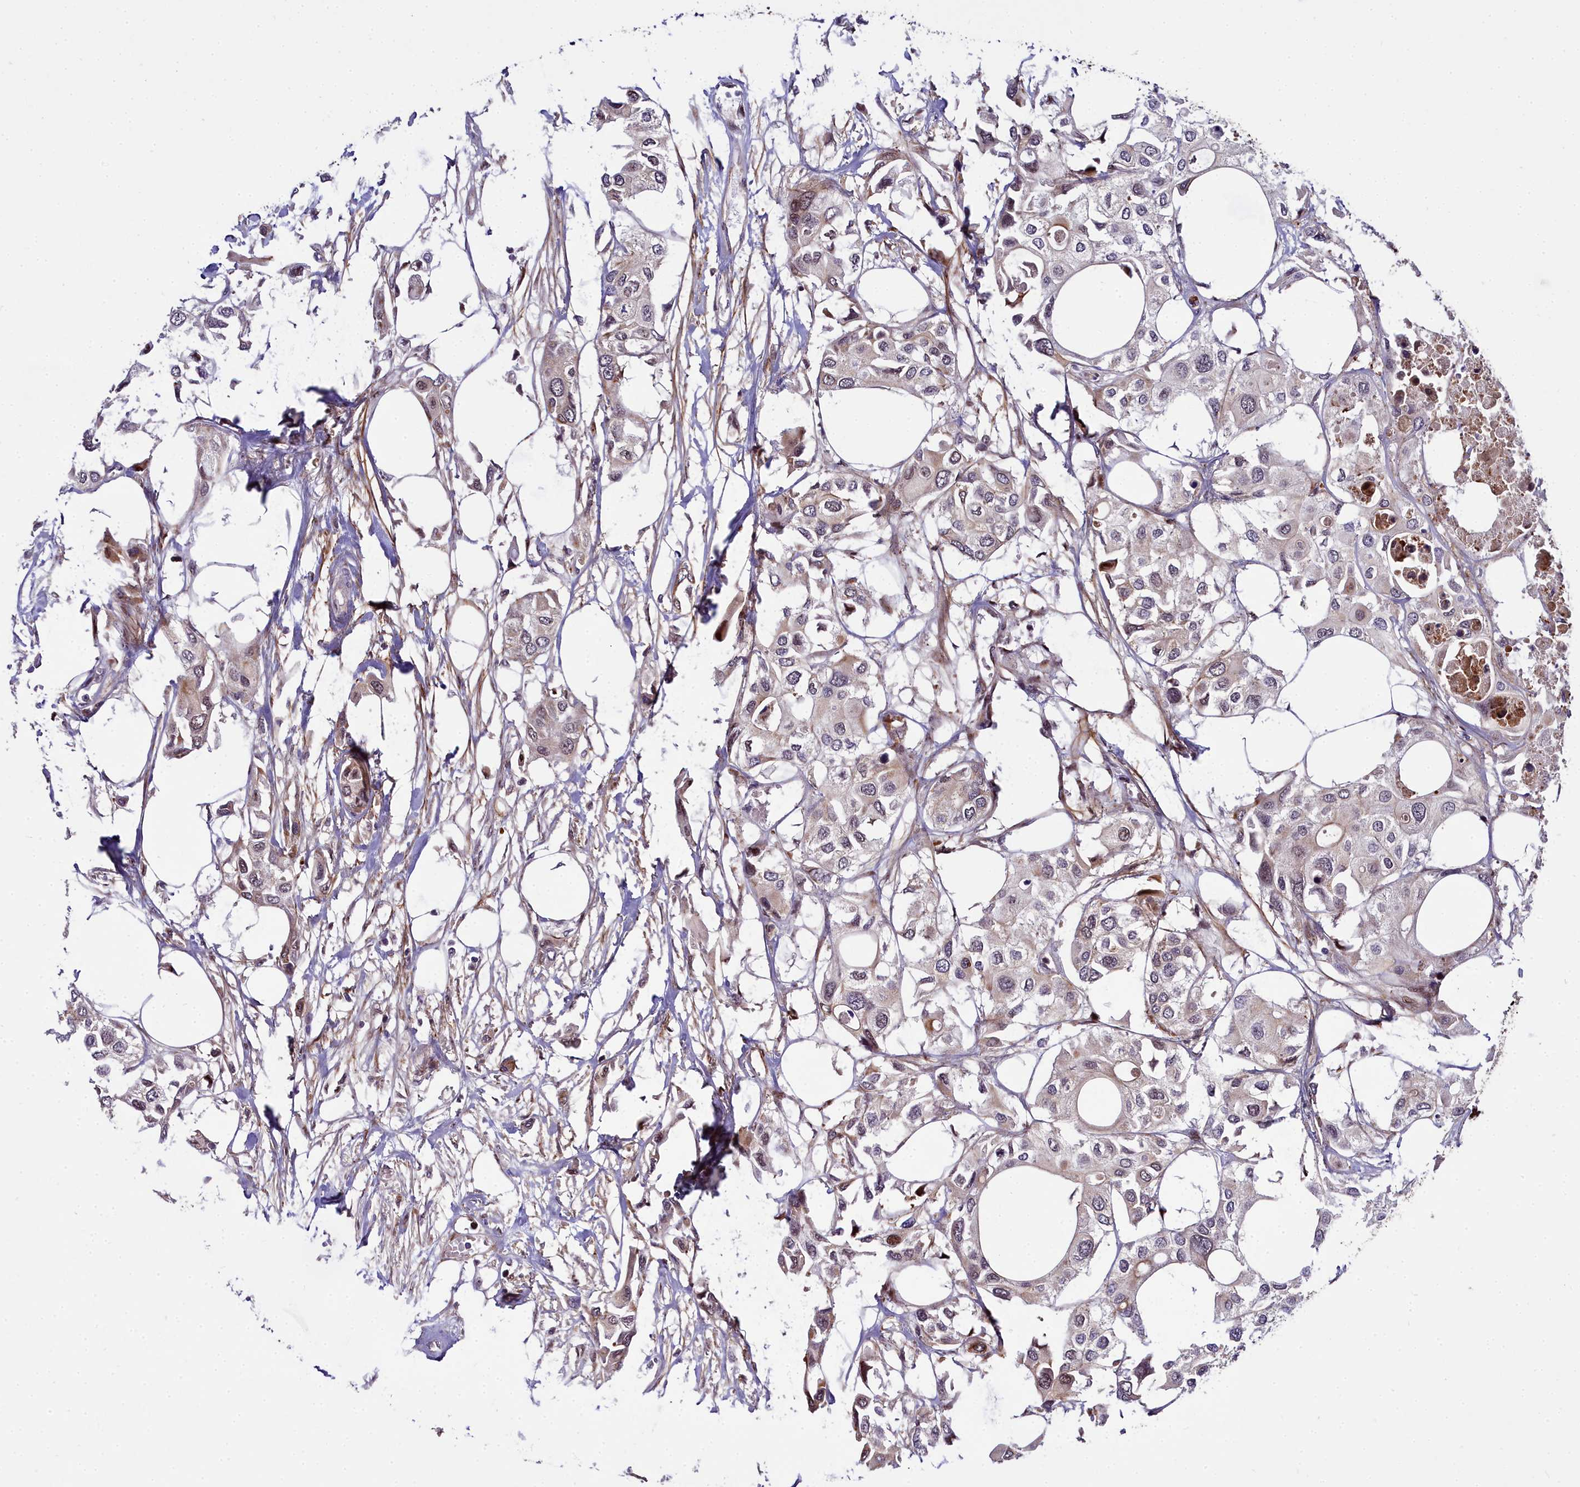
{"staining": {"intensity": "moderate", "quantity": "<25%", "location": "nuclear"}, "tissue": "urothelial cancer", "cell_type": "Tumor cells", "image_type": "cancer", "snomed": [{"axis": "morphology", "description": "Urothelial carcinoma, High grade"}, {"axis": "topography", "description": "Urinary bladder"}], "caption": "The micrograph displays immunohistochemical staining of urothelial cancer. There is moderate nuclear positivity is present in approximately <25% of tumor cells.", "gene": "MRPS11", "patient": {"sex": "male", "age": 64}}